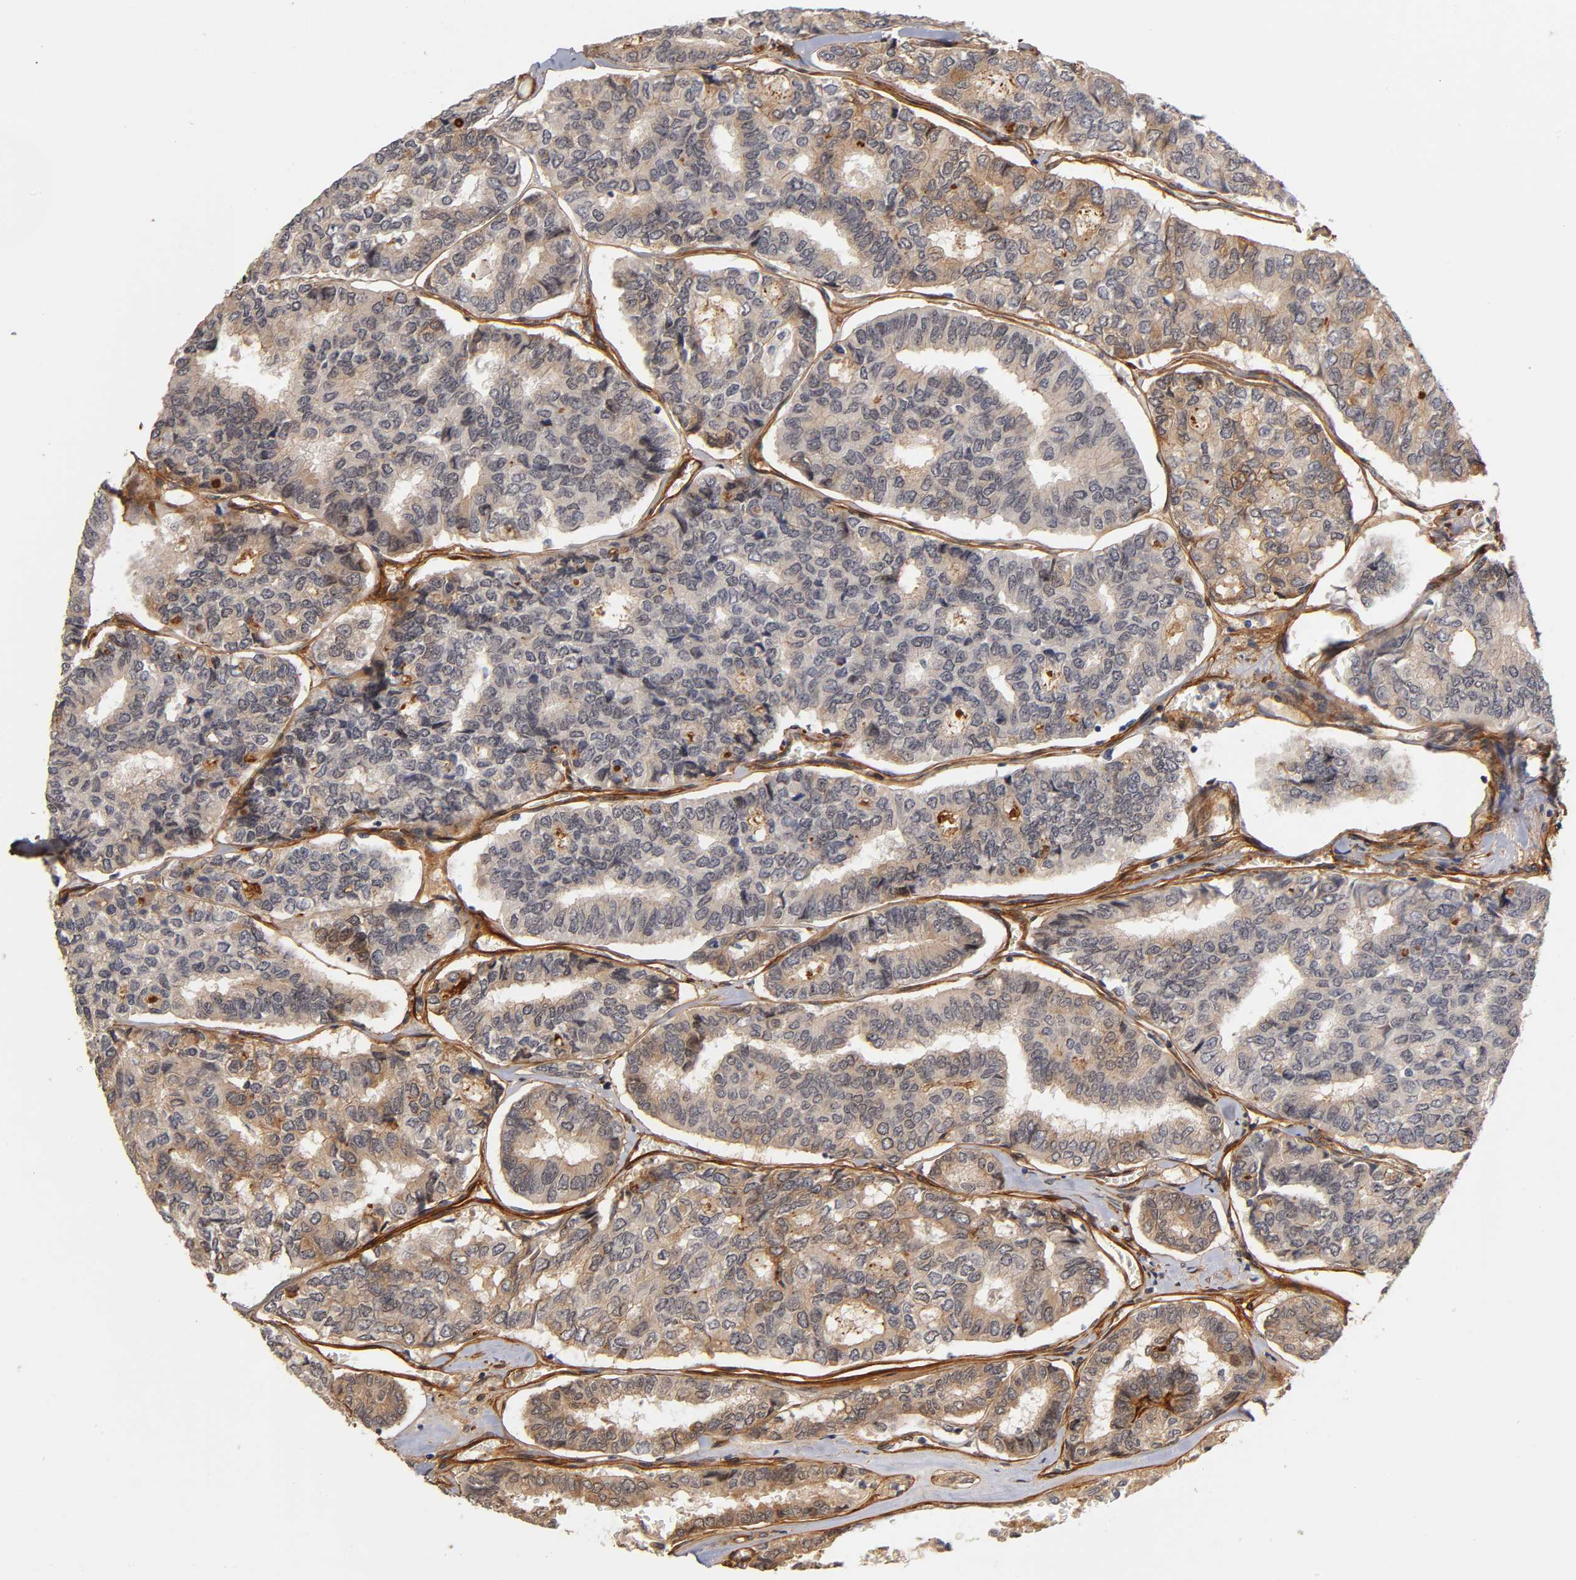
{"staining": {"intensity": "weak", "quantity": "25%-75%", "location": "cytoplasmic/membranous"}, "tissue": "thyroid cancer", "cell_type": "Tumor cells", "image_type": "cancer", "snomed": [{"axis": "morphology", "description": "Papillary adenocarcinoma, NOS"}, {"axis": "topography", "description": "Thyroid gland"}], "caption": "IHC (DAB) staining of human papillary adenocarcinoma (thyroid) shows weak cytoplasmic/membranous protein positivity in about 25%-75% of tumor cells.", "gene": "LAMB1", "patient": {"sex": "female", "age": 35}}